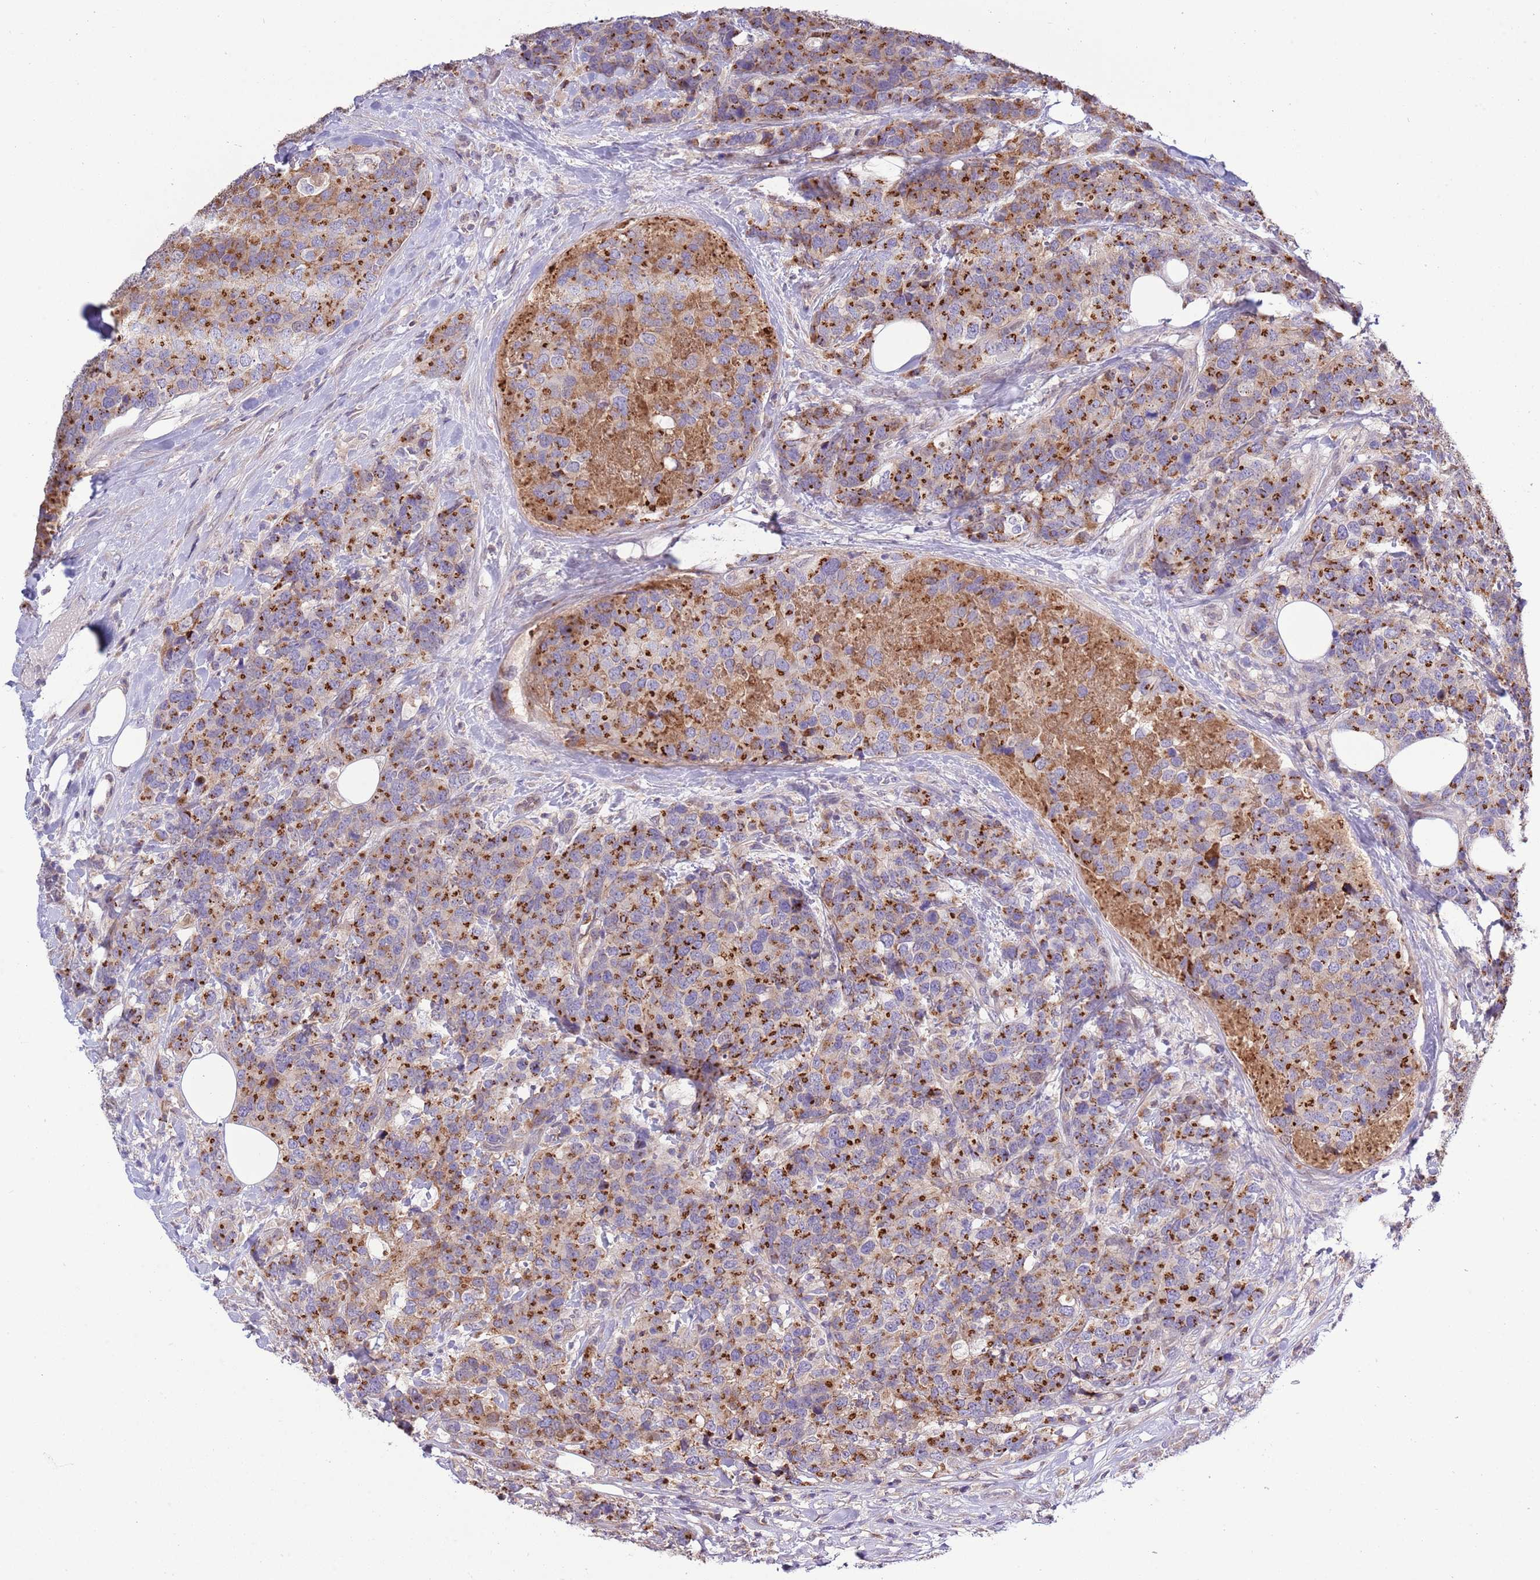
{"staining": {"intensity": "strong", "quantity": ">75%", "location": "cytoplasmic/membranous"}, "tissue": "breast cancer", "cell_type": "Tumor cells", "image_type": "cancer", "snomed": [{"axis": "morphology", "description": "Lobular carcinoma"}, {"axis": "topography", "description": "Breast"}], "caption": "Breast cancer (lobular carcinoma) tissue displays strong cytoplasmic/membranous staining in about >75% of tumor cells", "gene": "ARL2BP", "patient": {"sex": "female", "age": 59}}